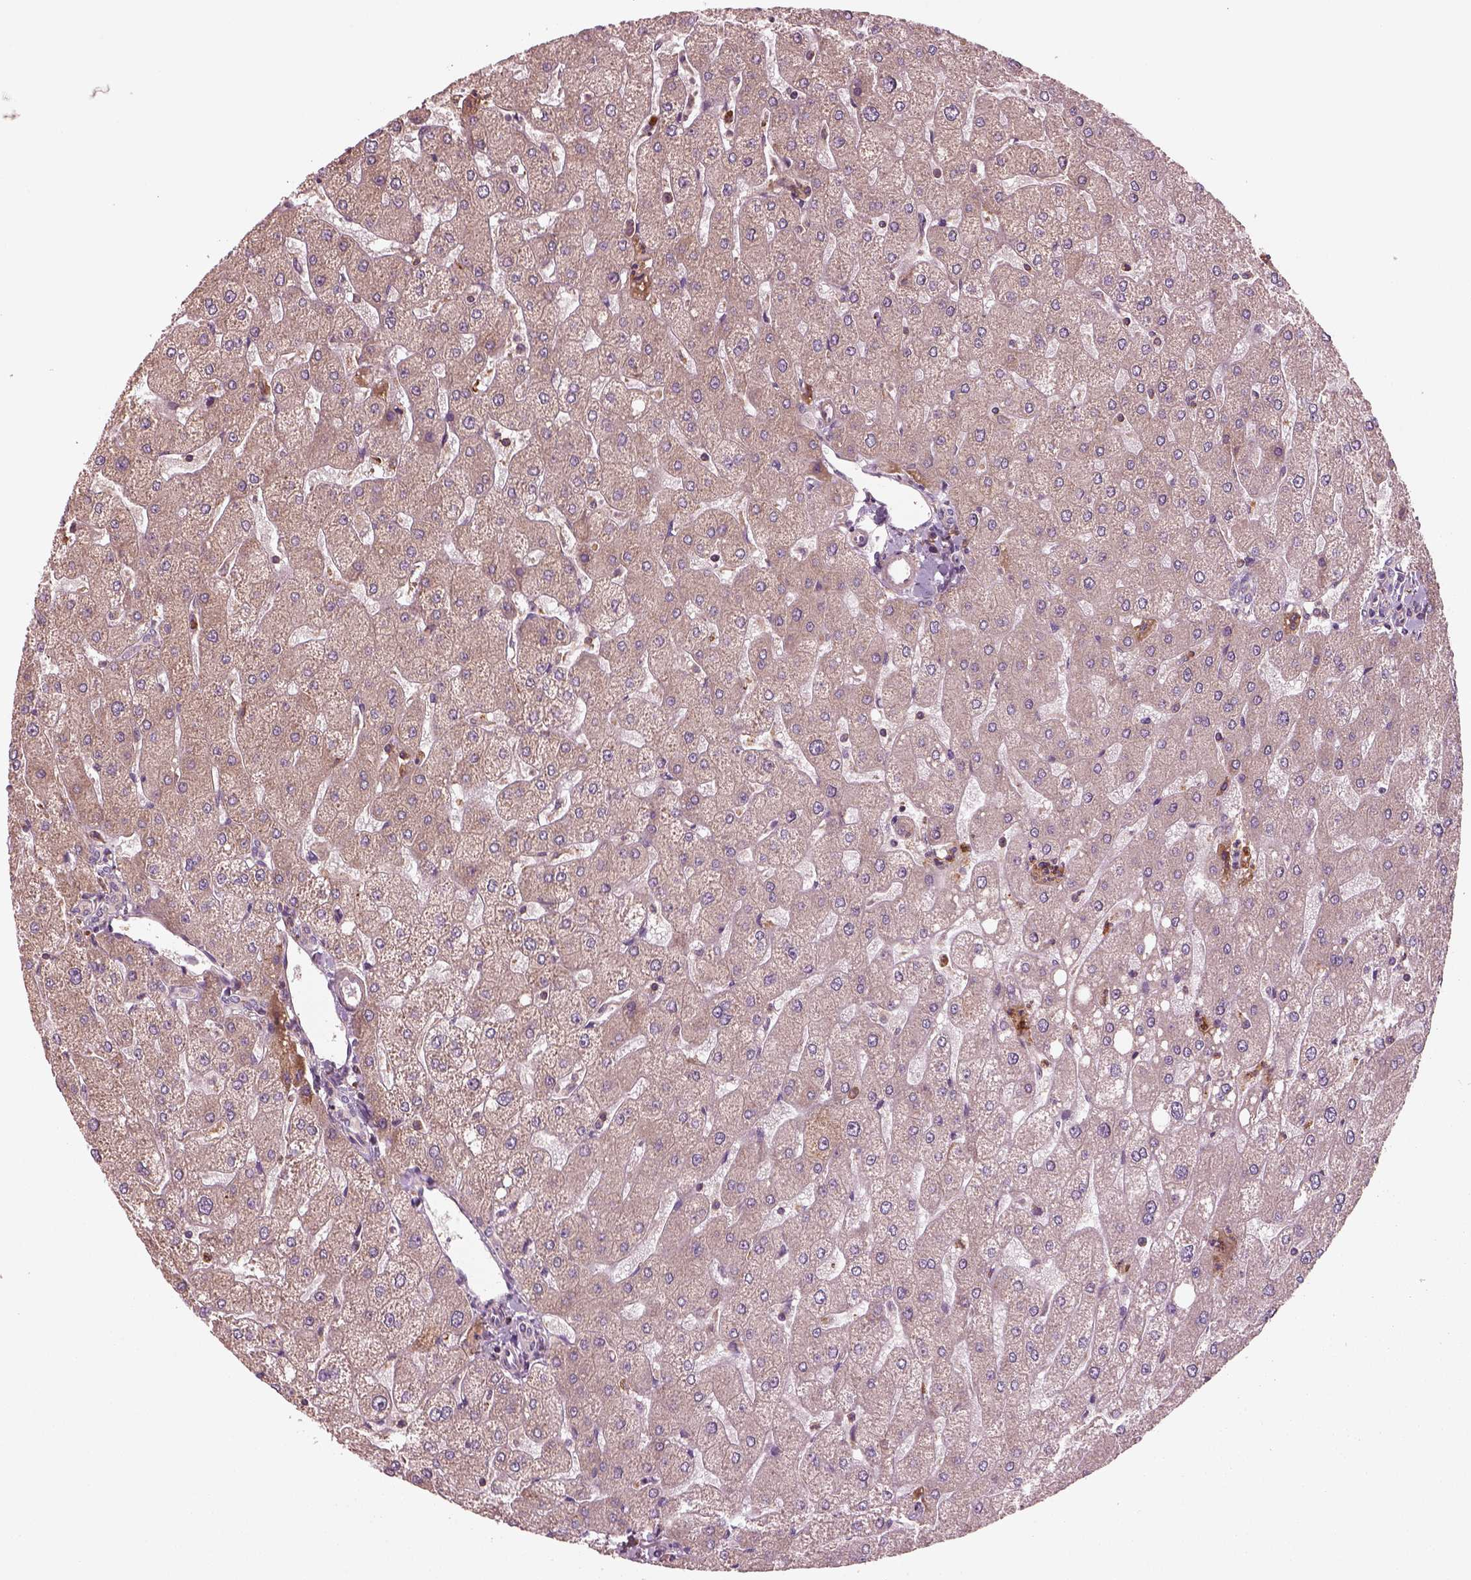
{"staining": {"intensity": "negative", "quantity": "none", "location": "none"}, "tissue": "liver", "cell_type": "Cholangiocytes", "image_type": "normal", "snomed": [{"axis": "morphology", "description": "Normal tissue, NOS"}, {"axis": "topography", "description": "Liver"}], "caption": "Immunohistochemical staining of benign human liver reveals no significant positivity in cholangiocytes.", "gene": "ASCC2", "patient": {"sex": "male", "age": 67}}